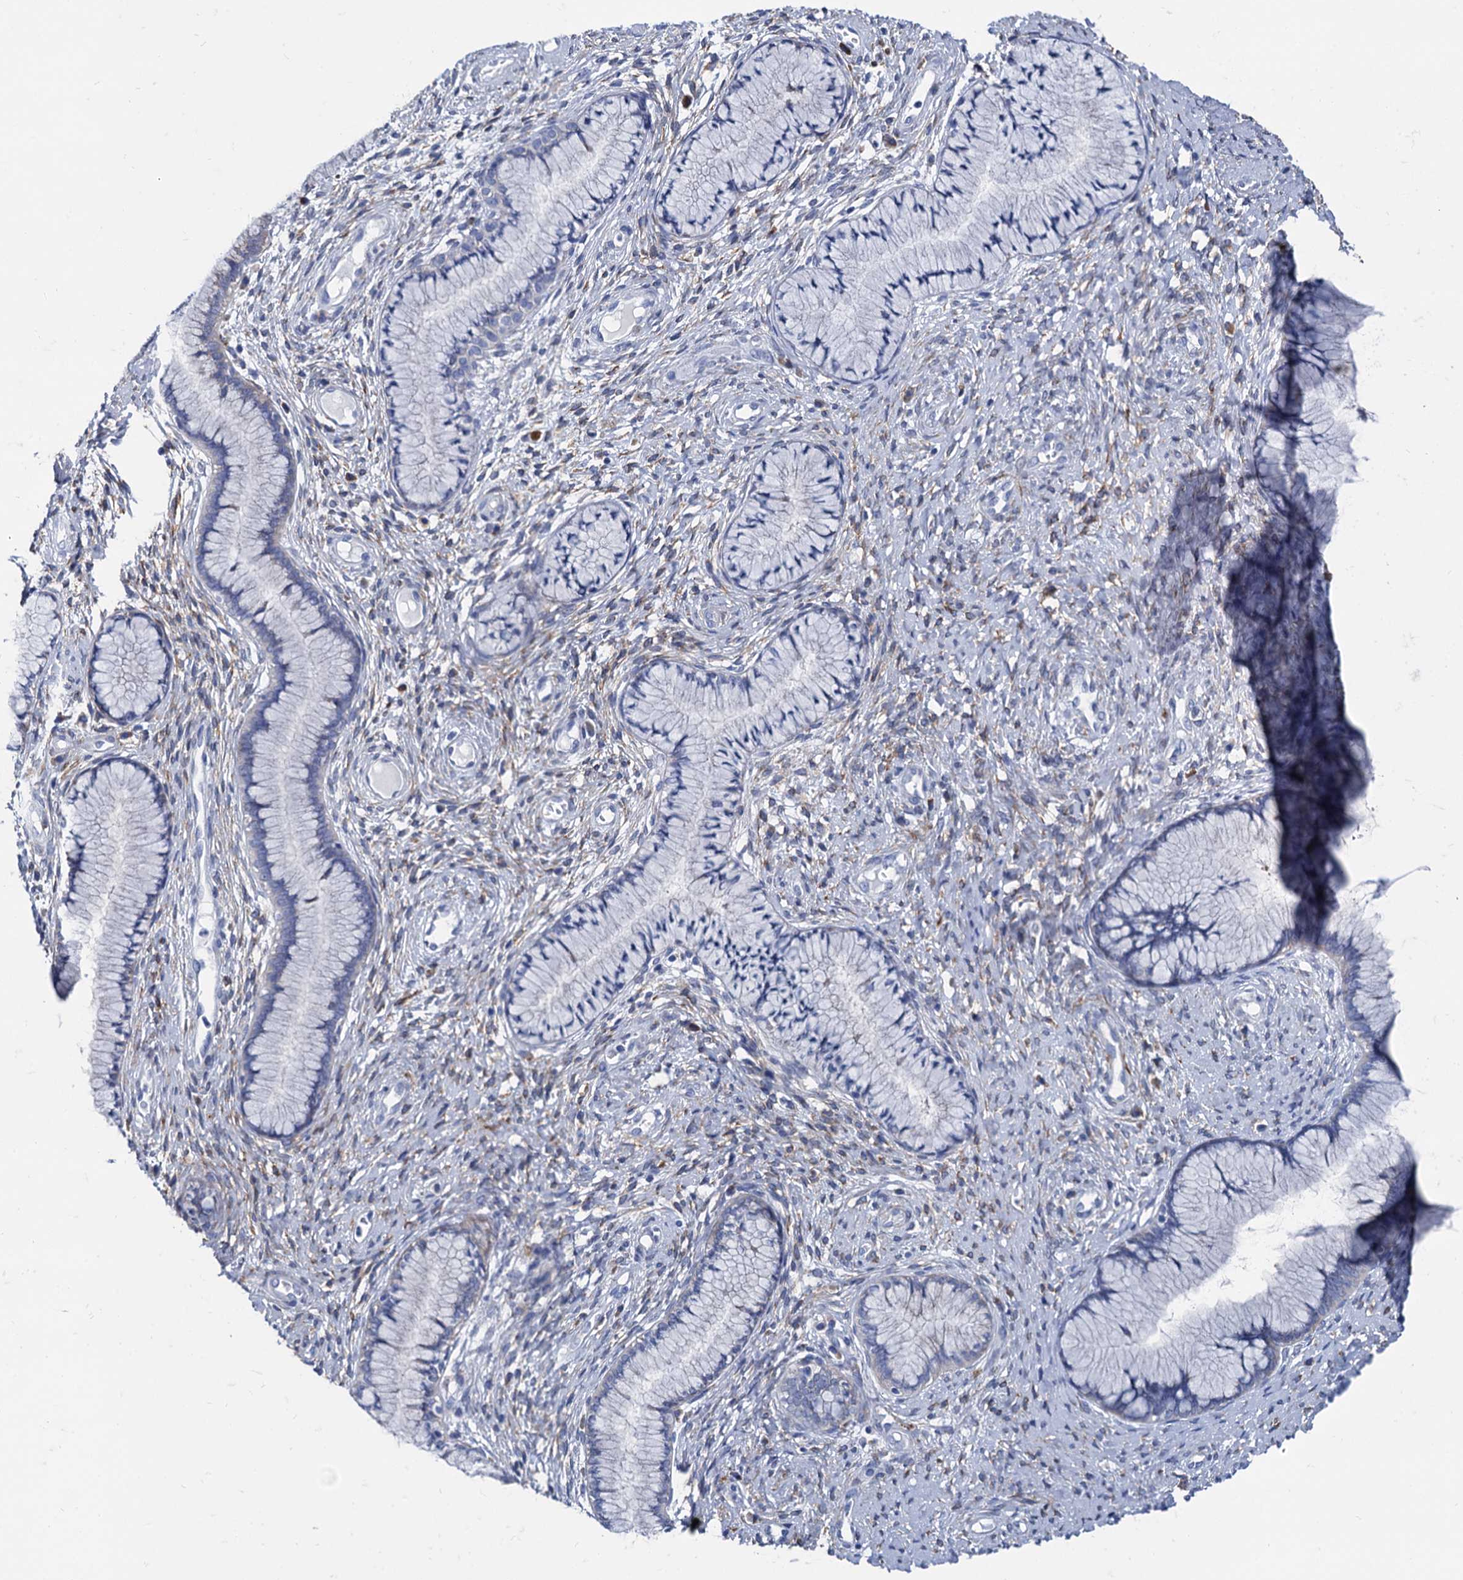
{"staining": {"intensity": "negative", "quantity": "none", "location": "none"}, "tissue": "cervix", "cell_type": "Glandular cells", "image_type": "normal", "snomed": [{"axis": "morphology", "description": "Normal tissue, NOS"}, {"axis": "topography", "description": "Cervix"}], "caption": "The image demonstrates no significant positivity in glandular cells of cervix.", "gene": "FOXR2", "patient": {"sex": "female", "age": 42}}